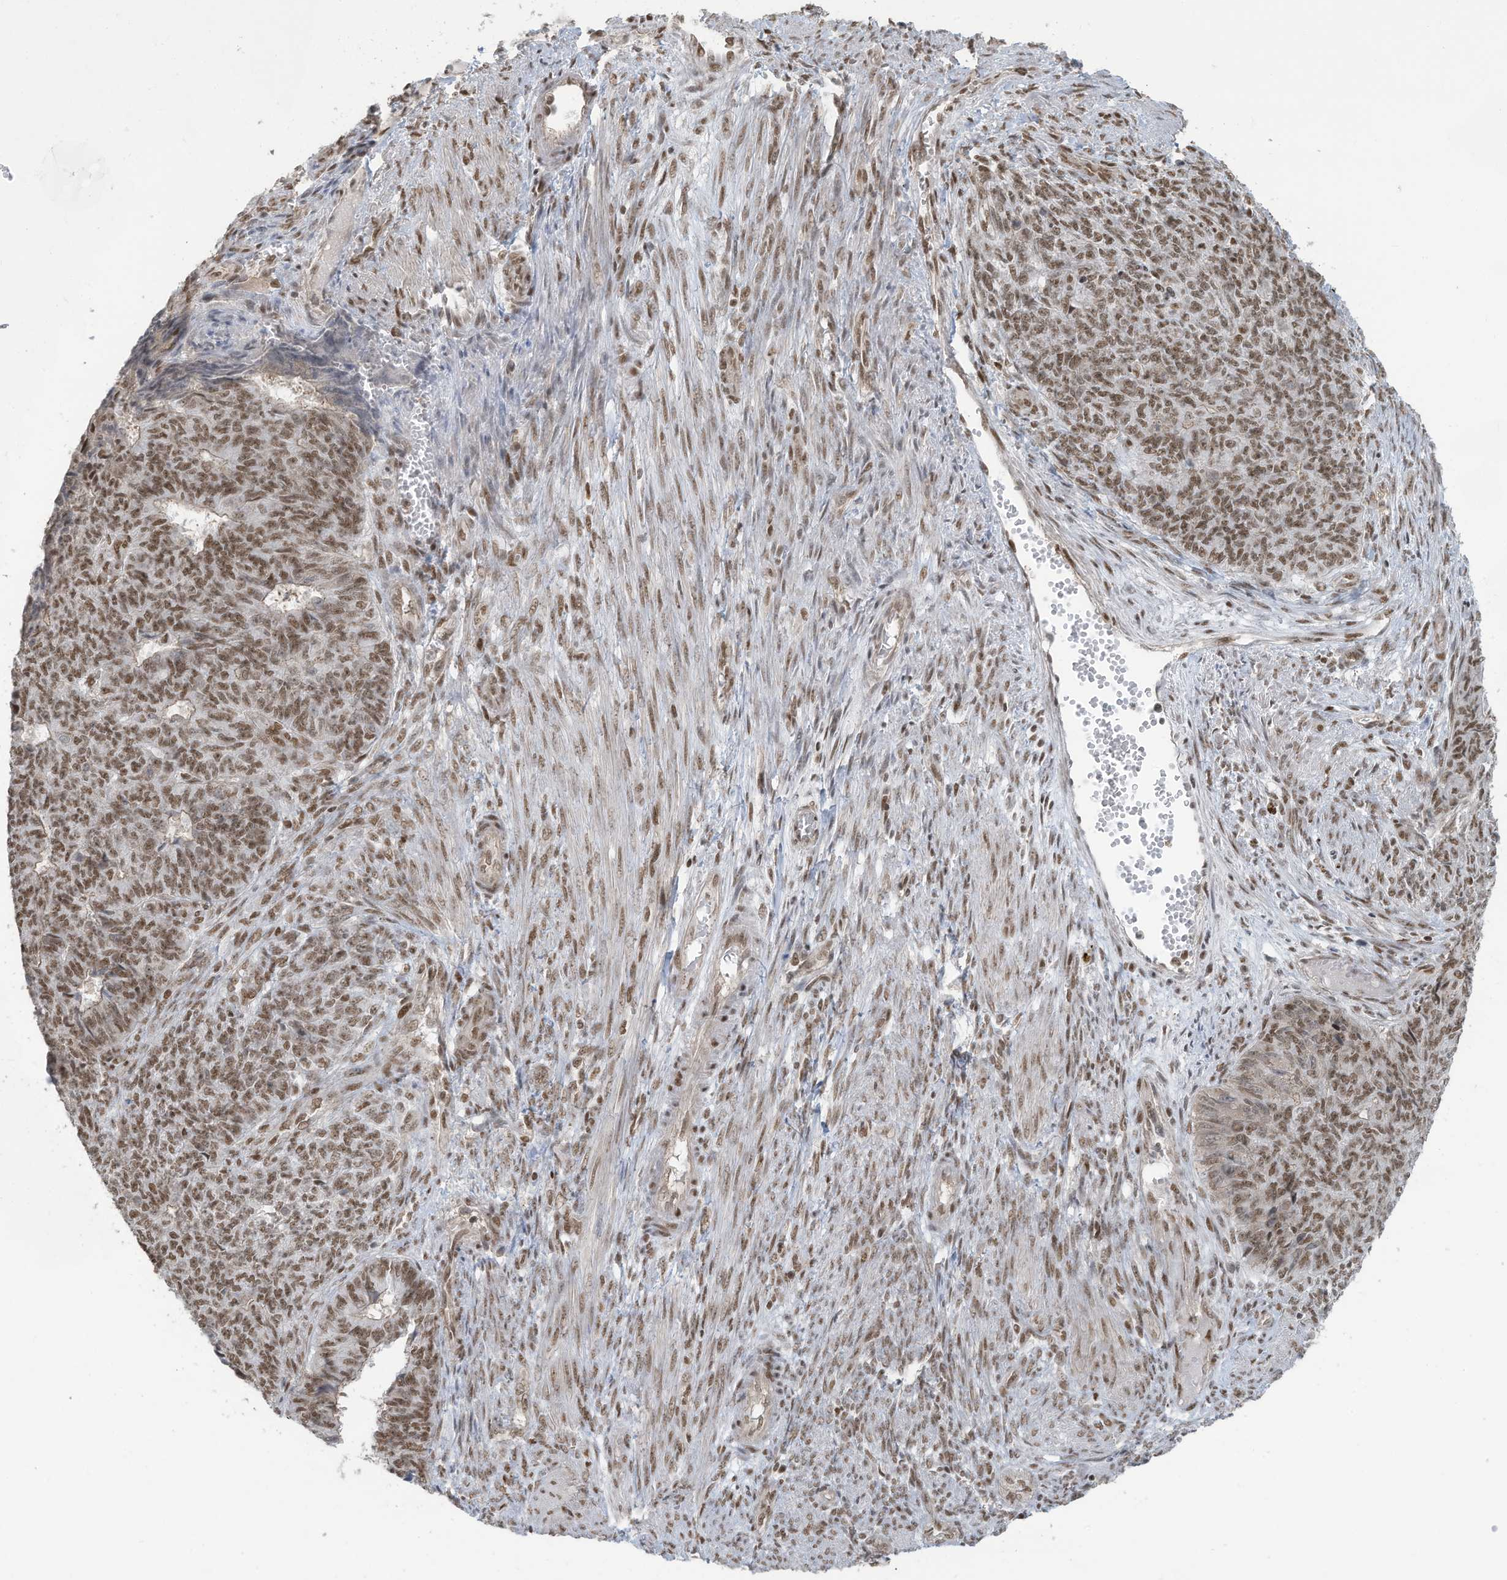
{"staining": {"intensity": "moderate", "quantity": ">75%", "location": "nuclear"}, "tissue": "endometrial cancer", "cell_type": "Tumor cells", "image_type": "cancer", "snomed": [{"axis": "morphology", "description": "Adenocarcinoma, NOS"}, {"axis": "topography", "description": "Endometrium"}], "caption": "Moderate nuclear protein positivity is present in approximately >75% of tumor cells in endometrial adenocarcinoma.", "gene": "DBR1", "patient": {"sex": "female", "age": 32}}